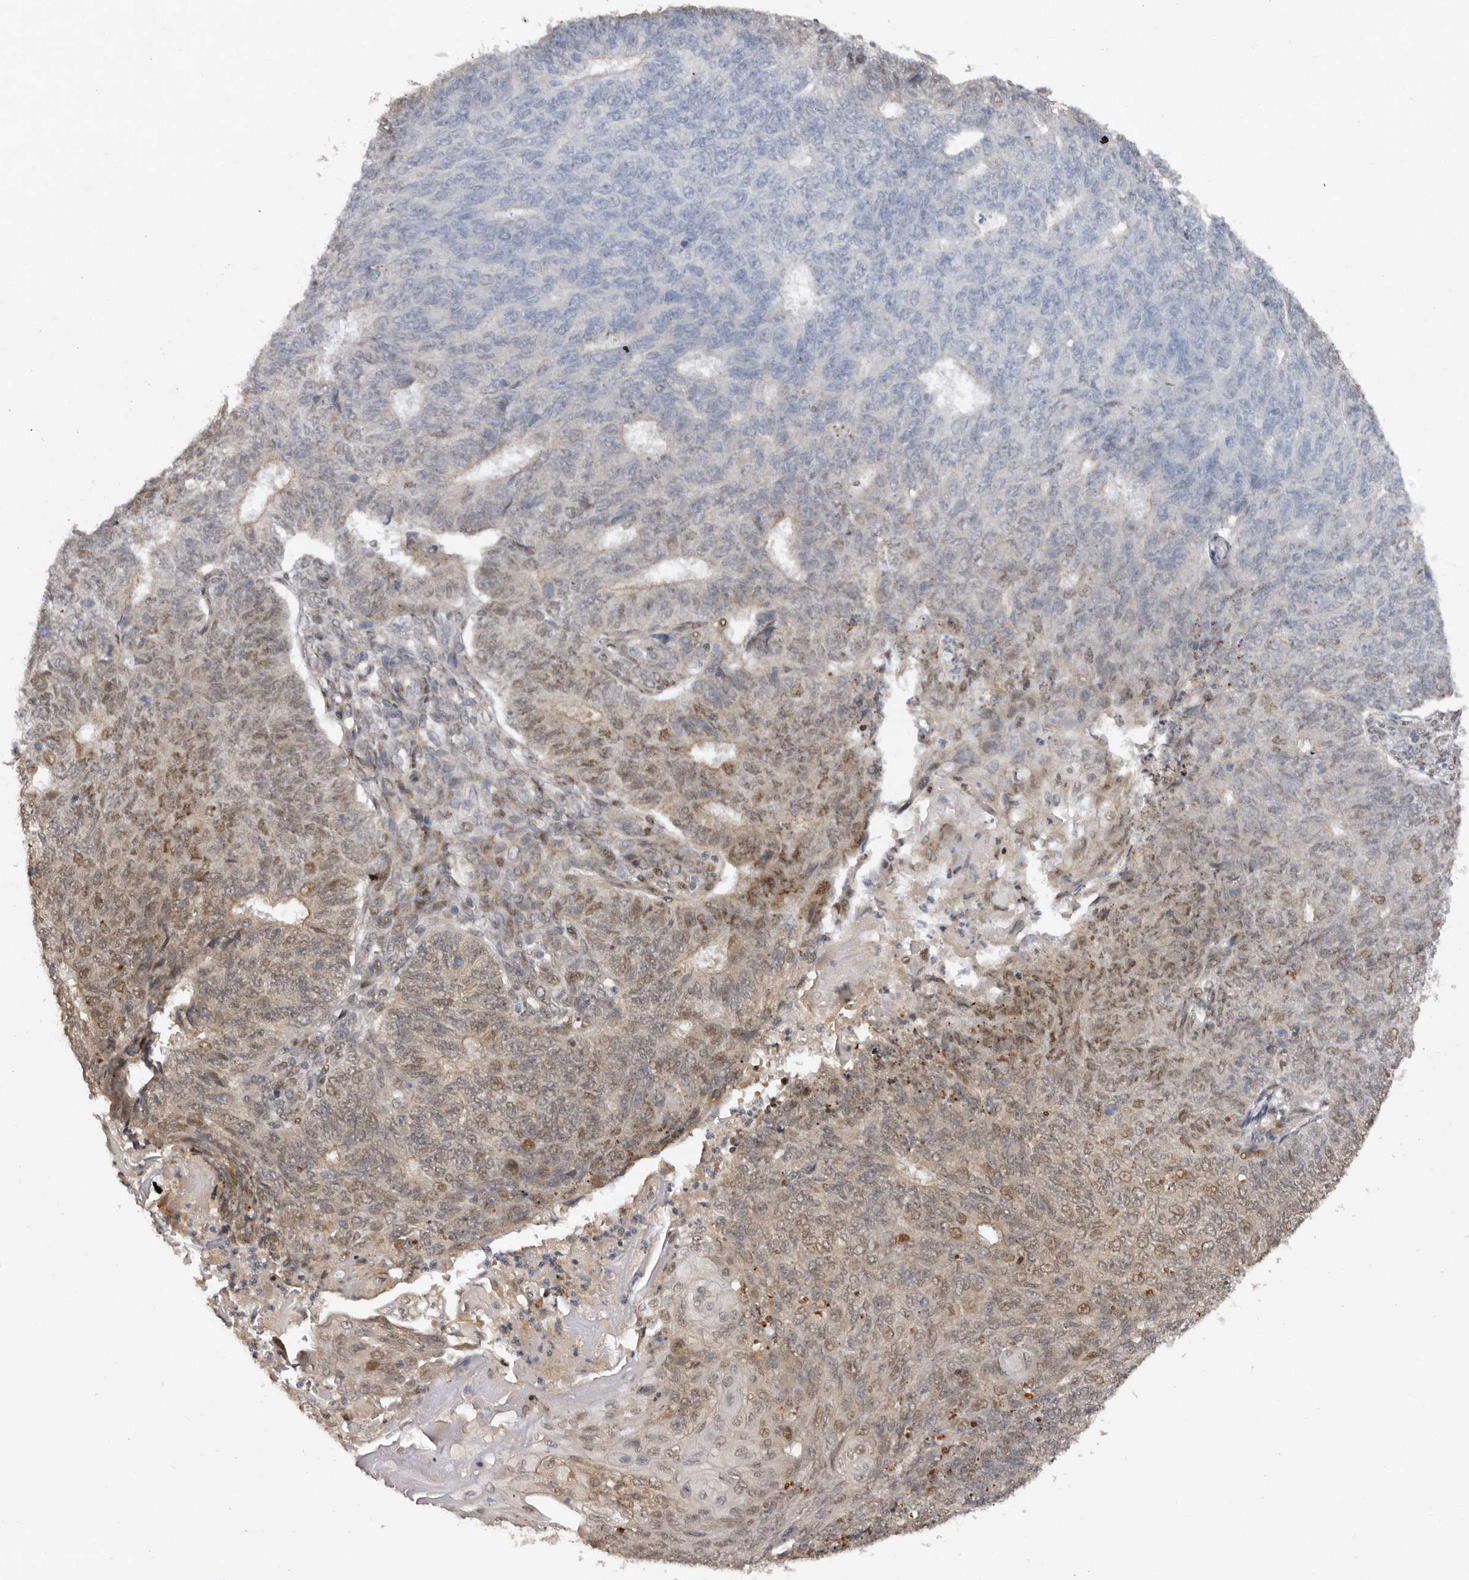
{"staining": {"intensity": "moderate", "quantity": "25%-75%", "location": "cytoplasmic/membranous,nuclear"}, "tissue": "endometrial cancer", "cell_type": "Tumor cells", "image_type": "cancer", "snomed": [{"axis": "morphology", "description": "Adenocarcinoma, NOS"}, {"axis": "topography", "description": "Endometrium"}], "caption": "Protein expression analysis of human endometrial cancer reveals moderate cytoplasmic/membranous and nuclear expression in about 25%-75% of tumor cells. (brown staining indicates protein expression, while blue staining denotes nuclei).", "gene": "ABL1", "patient": {"sex": "female", "age": 32}}